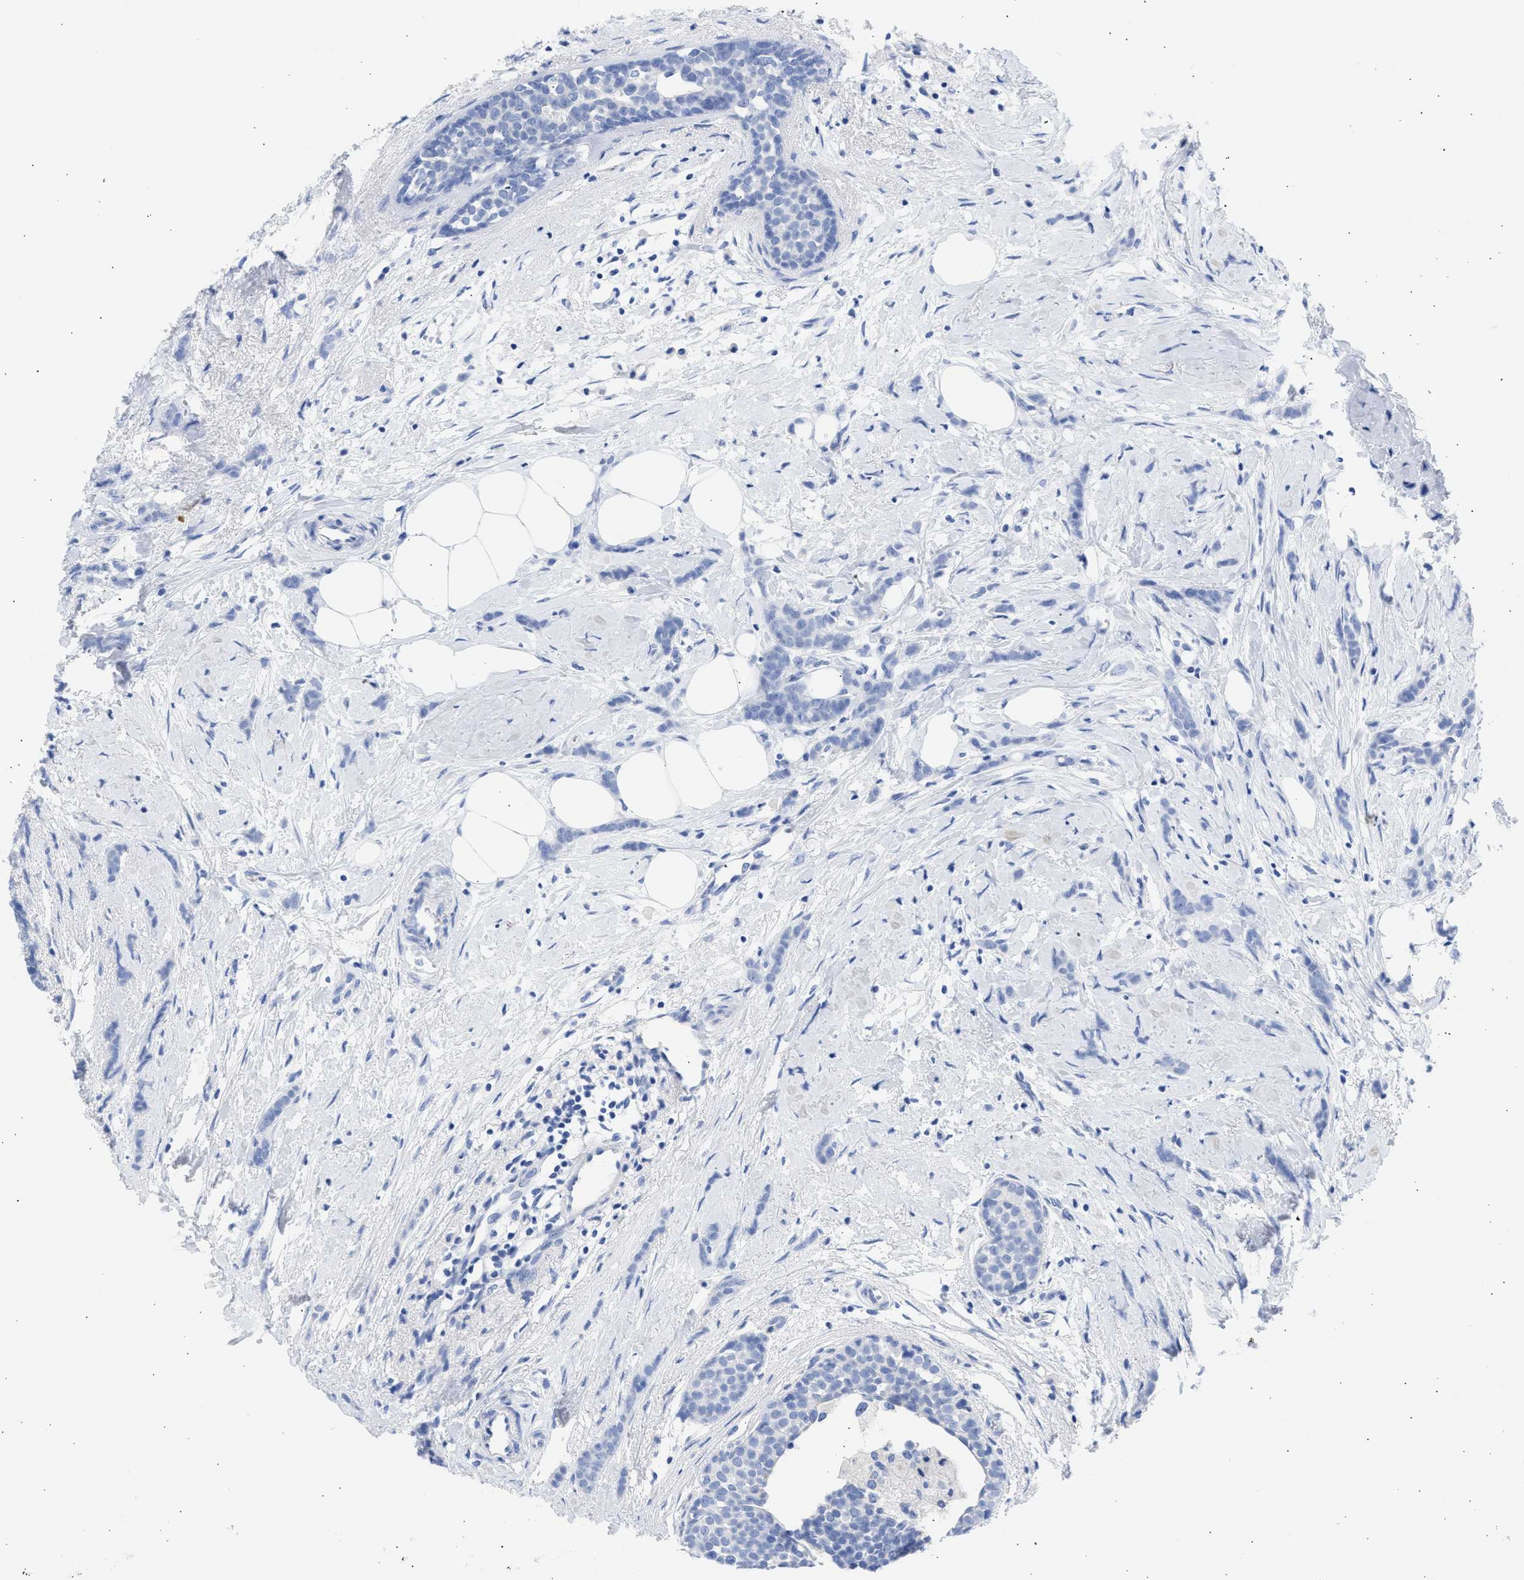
{"staining": {"intensity": "negative", "quantity": "none", "location": "none"}, "tissue": "breast cancer", "cell_type": "Tumor cells", "image_type": "cancer", "snomed": [{"axis": "morphology", "description": "Lobular carcinoma, in situ"}, {"axis": "morphology", "description": "Lobular carcinoma"}, {"axis": "topography", "description": "Breast"}], "caption": "Breast cancer was stained to show a protein in brown. There is no significant expression in tumor cells. Brightfield microscopy of immunohistochemistry (IHC) stained with DAB (brown) and hematoxylin (blue), captured at high magnification.", "gene": "NCAM1", "patient": {"sex": "female", "age": 41}}